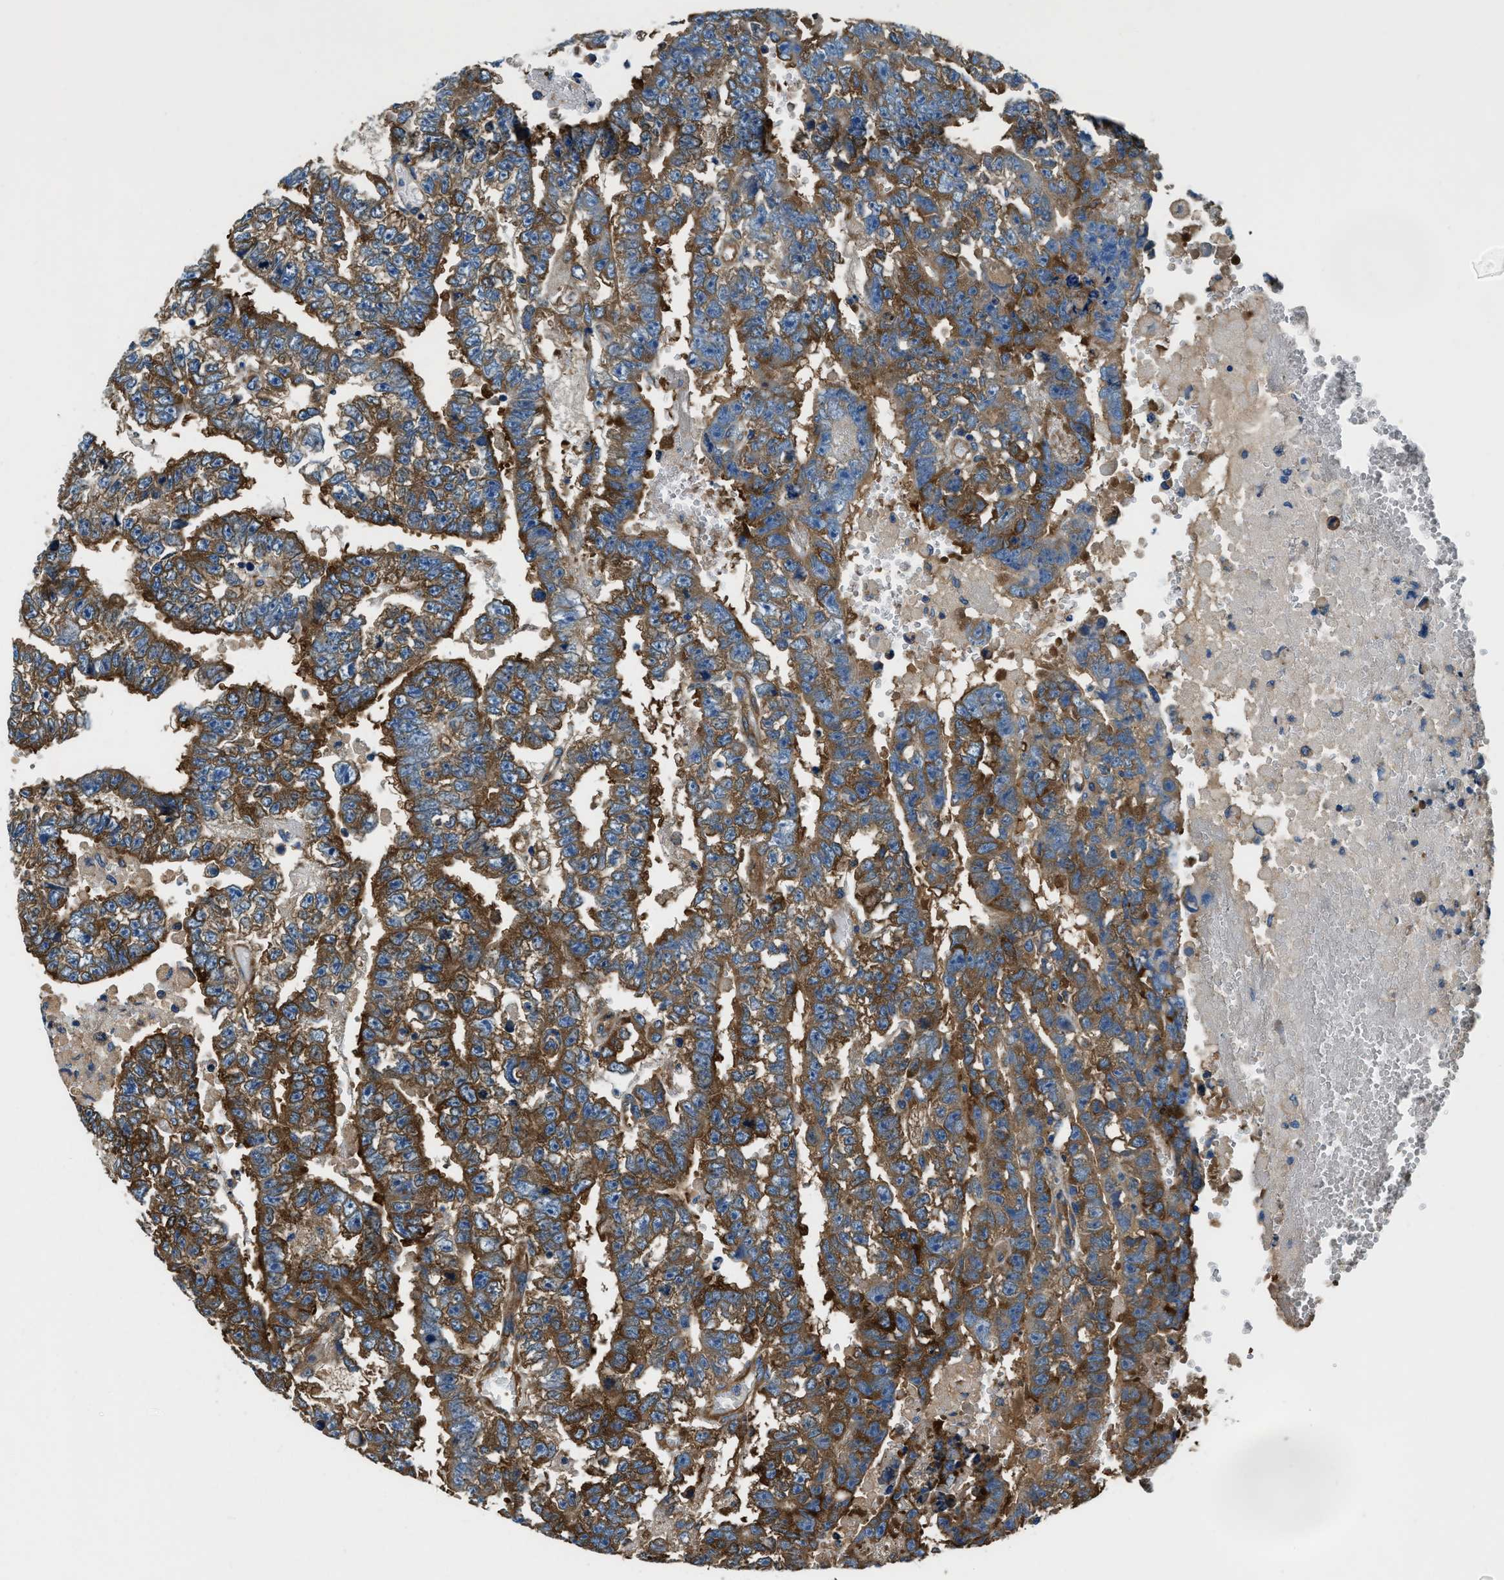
{"staining": {"intensity": "moderate", "quantity": ">75%", "location": "cytoplasmic/membranous"}, "tissue": "testis cancer", "cell_type": "Tumor cells", "image_type": "cancer", "snomed": [{"axis": "morphology", "description": "Carcinoma, Embryonal, NOS"}, {"axis": "topography", "description": "Testis"}], "caption": "Immunohistochemical staining of human testis embryonal carcinoma shows moderate cytoplasmic/membranous protein expression in approximately >75% of tumor cells.", "gene": "EEA1", "patient": {"sex": "male", "age": 25}}